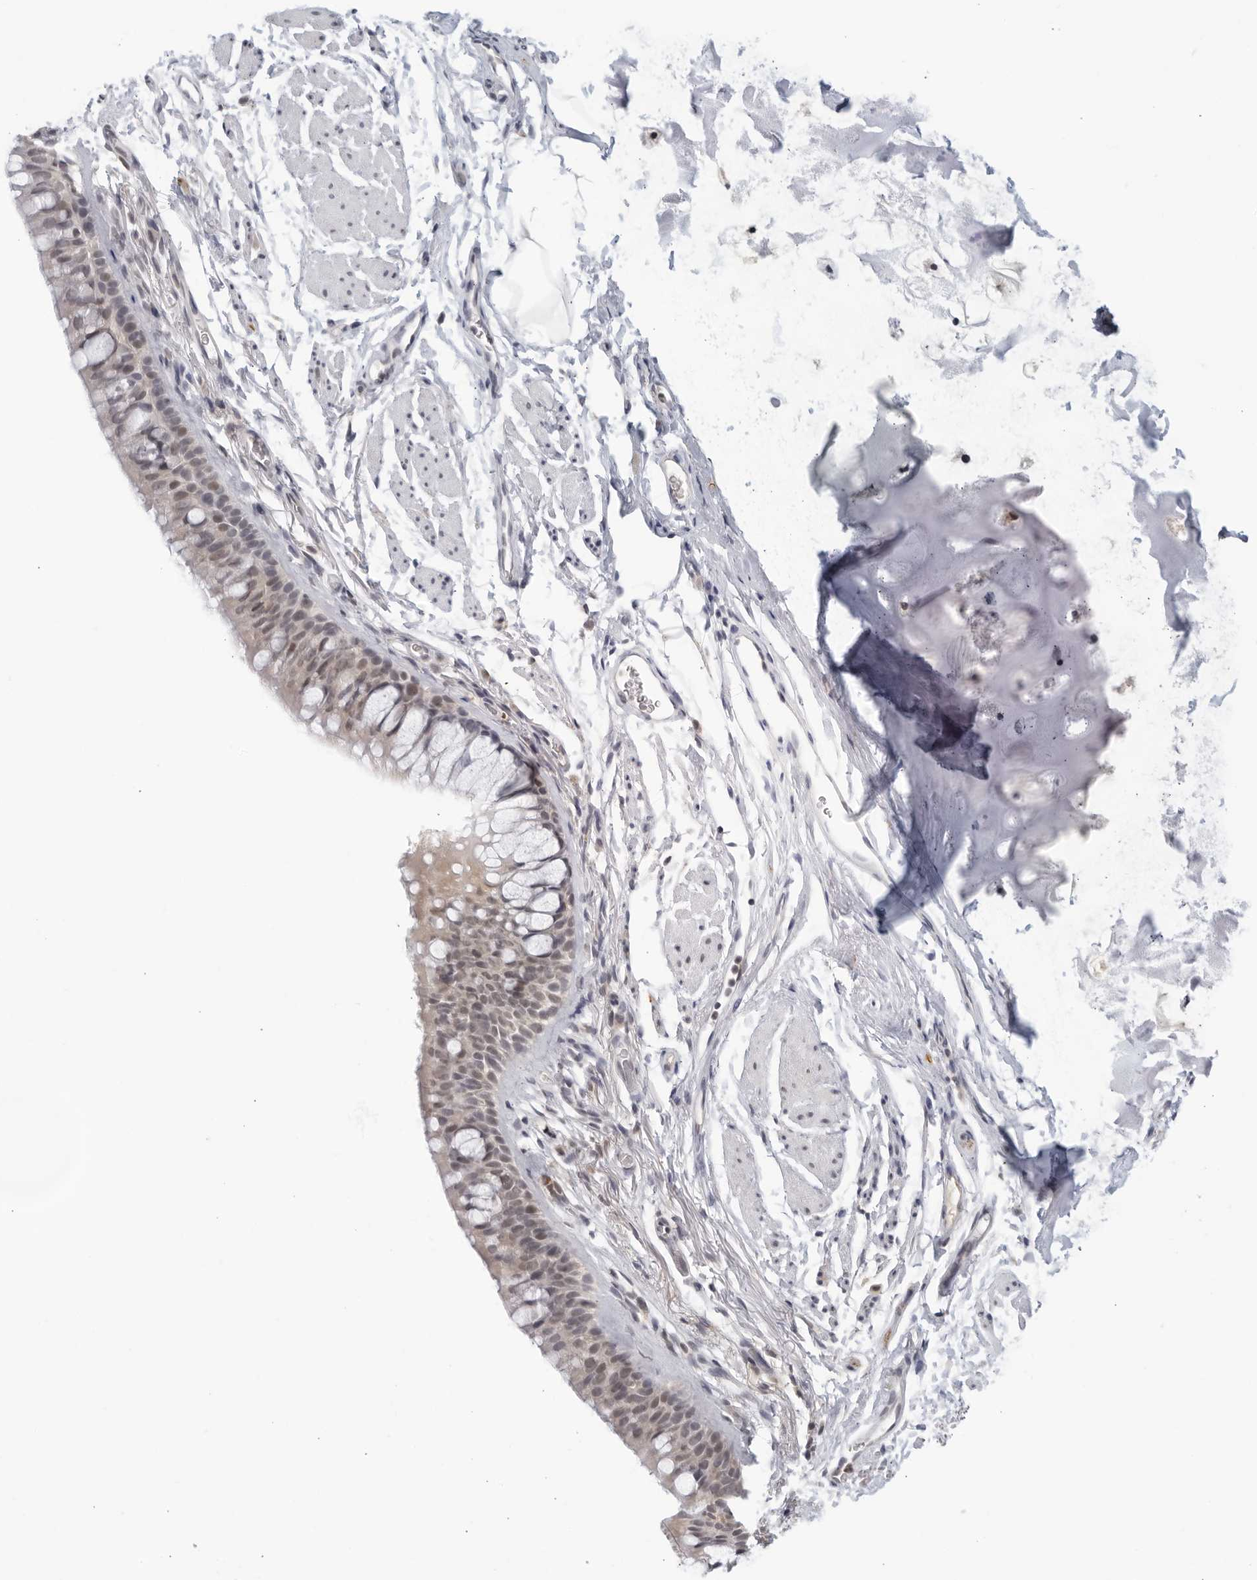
{"staining": {"intensity": "weak", "quantity": "25%-75%", "location": "nuclear"}, "tissue": "bronchus", "cell_type": "Respiratory epithelial cells", "image_type": "normal", "snomed": [{"axis": "morphology", "description": "Normal tissue, NOS"}, {"axis": "topography", "description": "Cartilage tissue"}, {"axis": "topography", "description": "Bronchus"}], "caption": "Protein expression by IHC demonstrates weak nuclear expression in approximately 25%-75% of respiratory epithelial cells in normal bronchus.", "gene": "CC2D1B", "patient": {"sex": "female", "age": 53}}